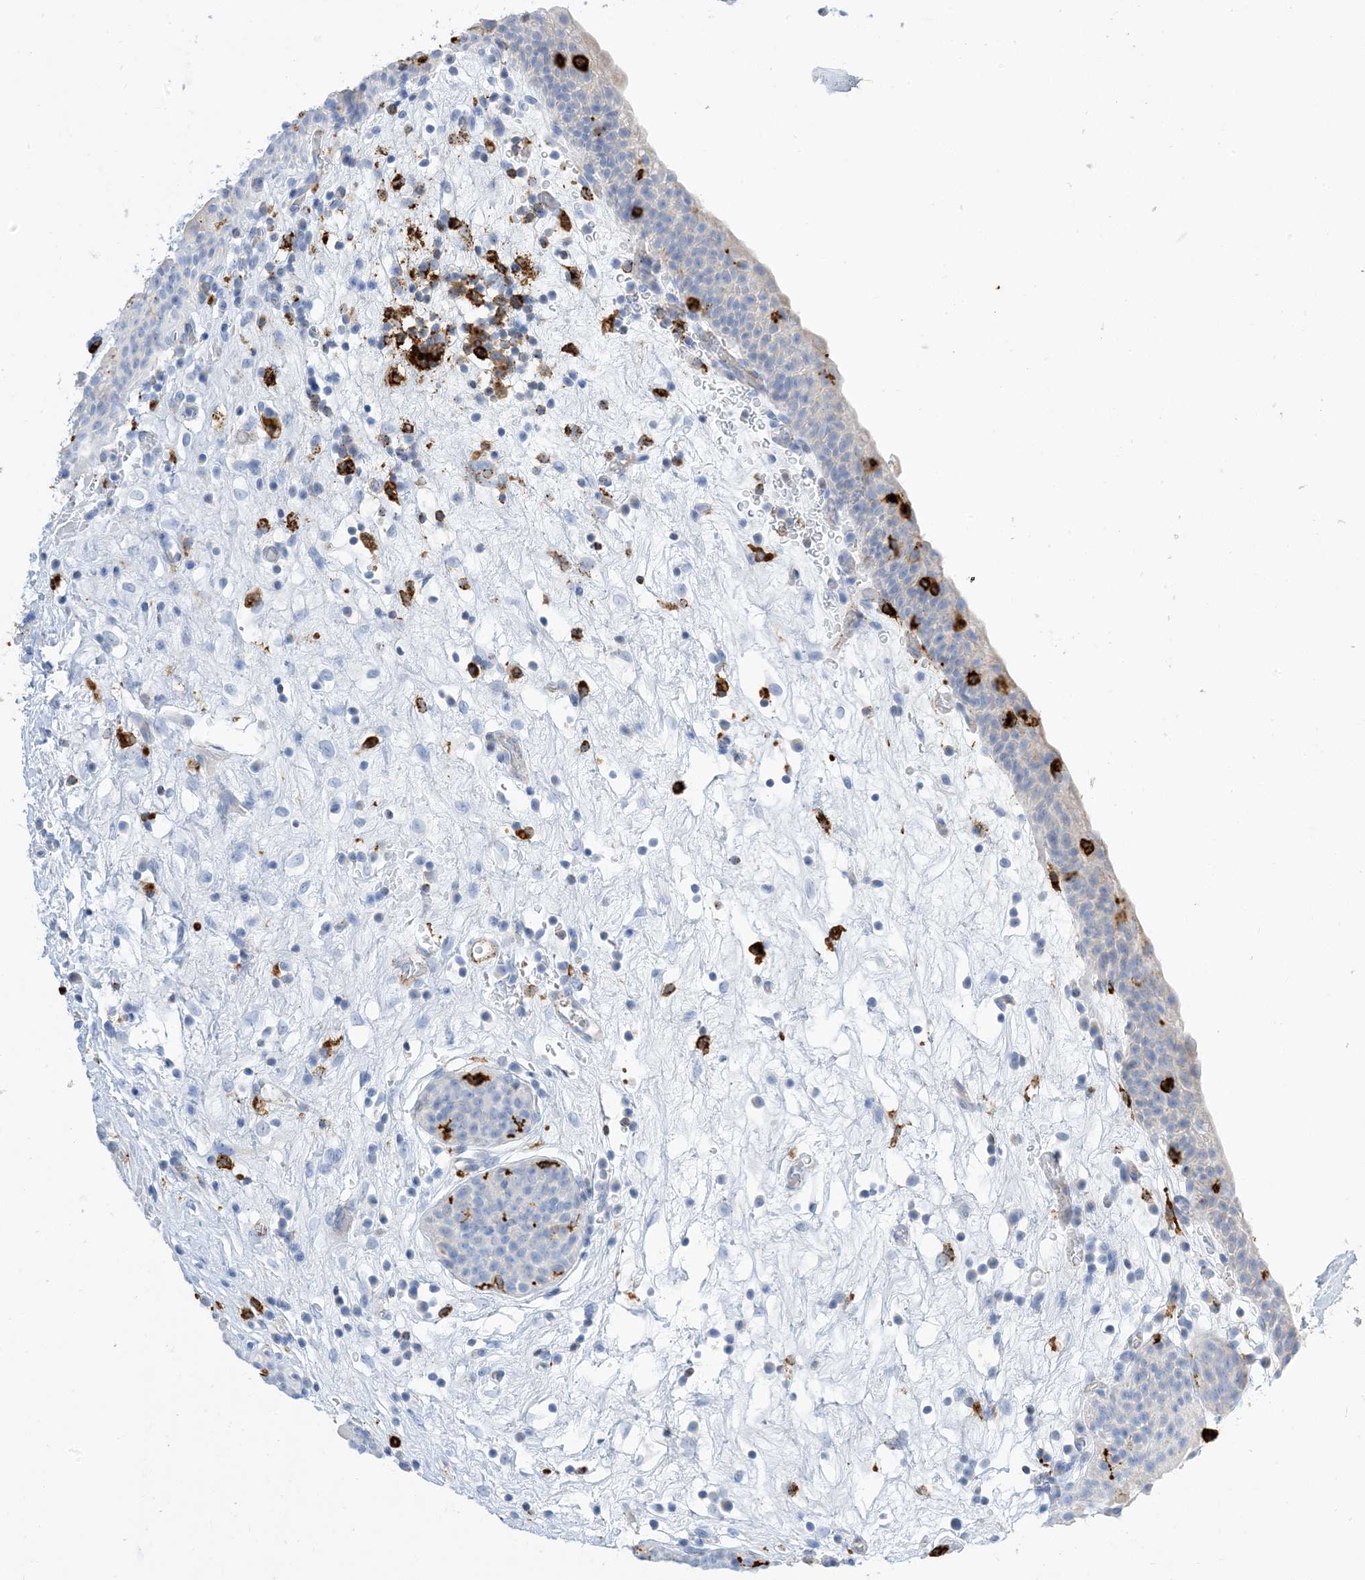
{"staining": {"intensity": "negative", "quantity": "none", "location": "none"}, "tissue": "urinary bladder", "cell_type": "Urothelial cells", "image_type": "normal", "snomed": [{"axis": "morphology", "description": "Normal tissue, NOS"}, {"axis": "topography", "description": "Urinary bladder"}], "caption": "This is an immunohistochemistry (IHC) photomicrograph of unremarkable urinary bladder. There is no staining in urothelial cells.", "gene": "DPH3", "patient": {"sex": "male", "age": 83}}